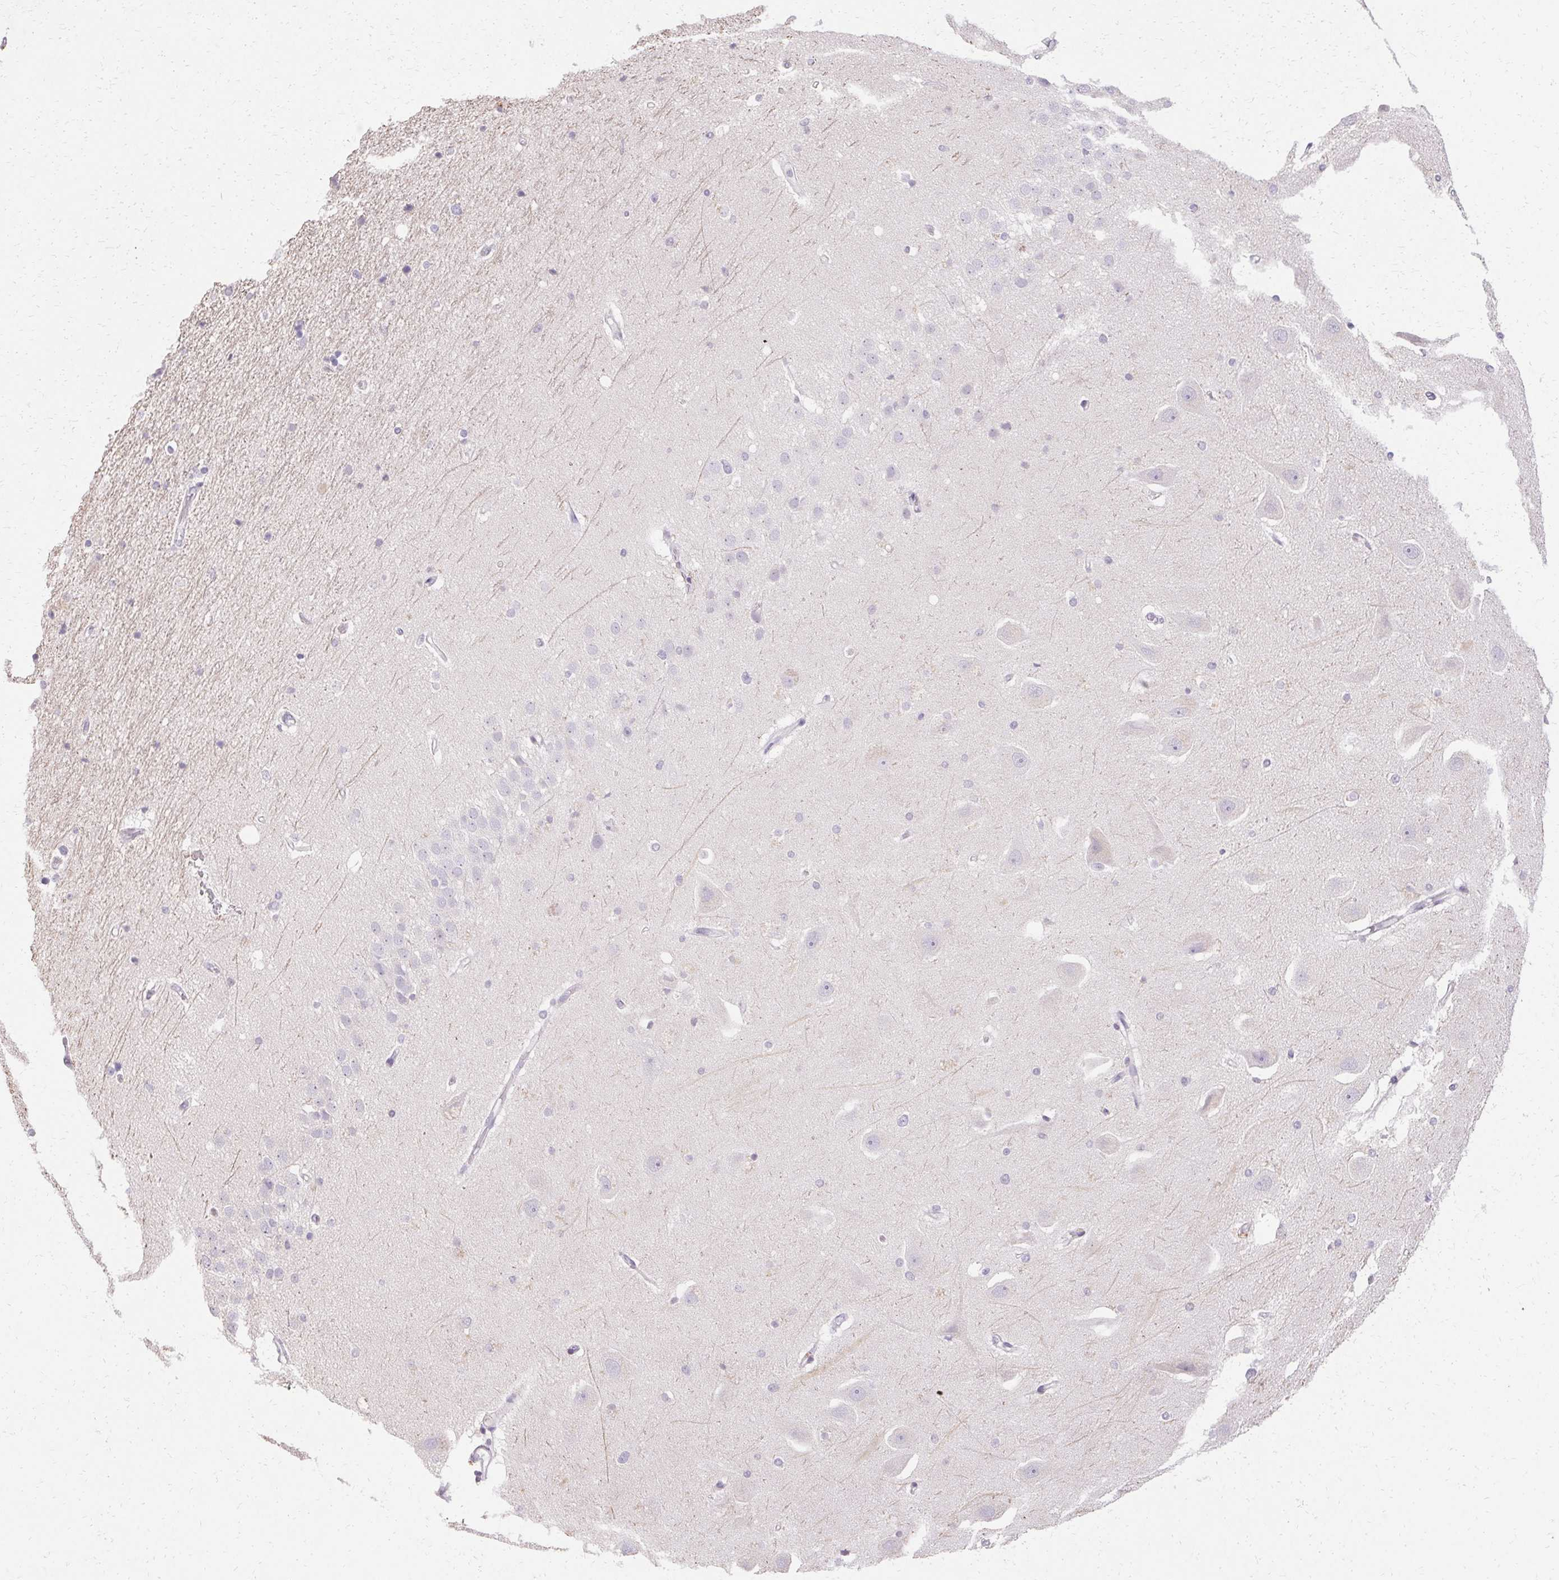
{"staining": {"intensity": "negative", "quantity": "none", "location": "none"}, "tissue": "hippocampus", "cell_type": "Glial cells", "image_type": "normal", "snomed": [{"axis": "morphology", "description": "Normal tissue, NOS"}, {"axis": "topography", "description": "Hippocampus"}], "caption": "The image reveals no significant staining in glial cells of hippocampus.", "gene": "HSD17B3", "patient": {"sex": "male", "age": 63}}